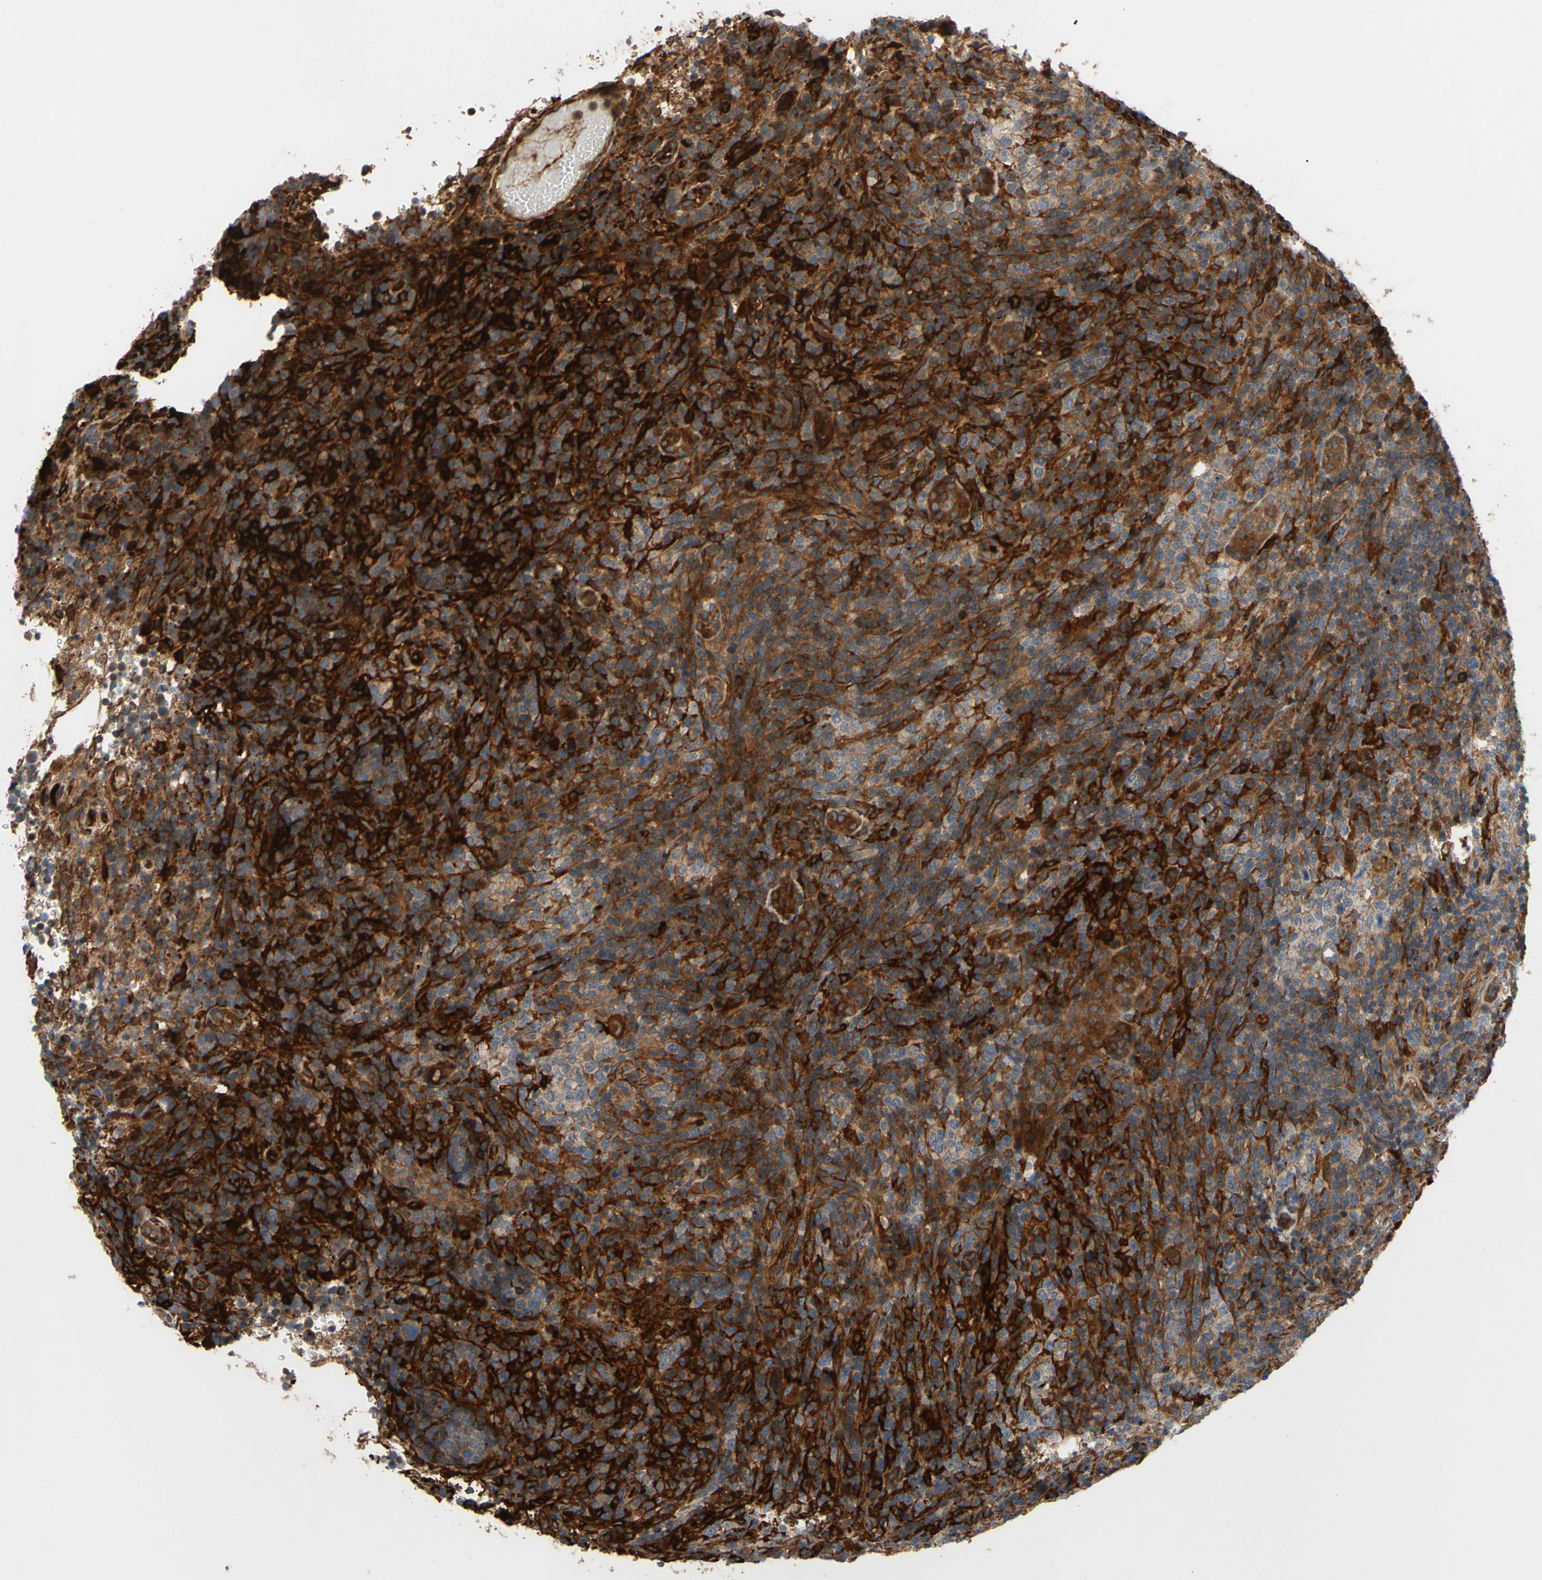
{"staining": {"intensity": "moderate", "quantity": ">75%", "location": "cytoplasmic/membranous"}, "tissue": "lymphoma", "cell_type": "Tumor cells", "image_type": "cancer", "snomed": [{"axis": "morphology", "description": "Malignant lymphoma, non-Hodgkin's type, High grade"}, {"axis": "topography", "description": "Lymph node"}], "caption": "DAB immunohistochemical staining of human lymphoma reveals moderate cytoplasmic/membranous protein expression in about >75% of tumor cells. Using DAB (brown) and hematoxylin (blue) stains, captured at high magnification using brightfield microscopy.", "gene": "SPTLC1", "patient": {"sex": "female", "age": 76}}